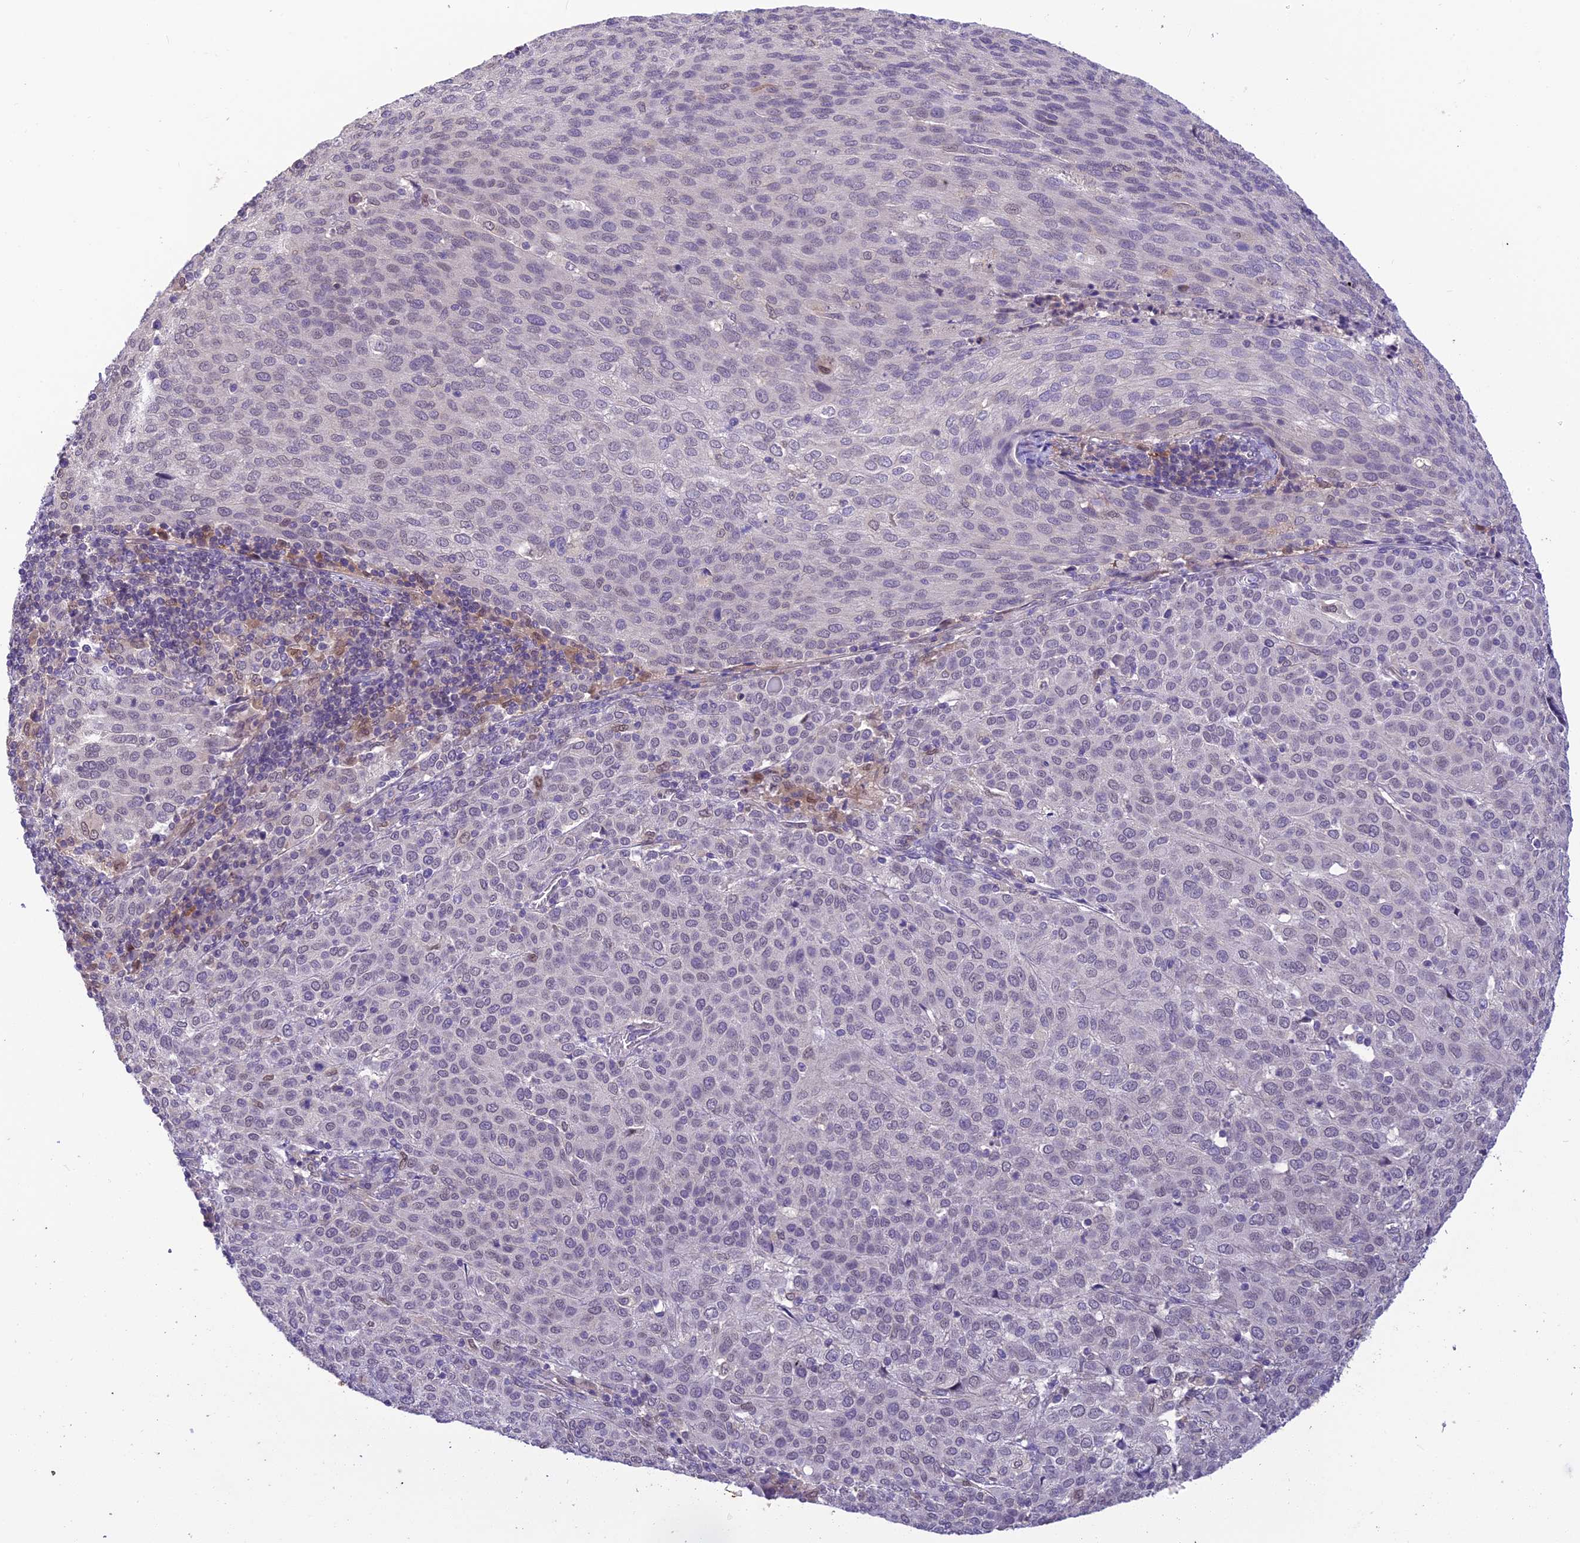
{"staining": {"intensity": "negative", "quantity": "none", "location": "none"}, "tissue": "cervical cancer", "cell_type": "Tumor cells", "image_type": "cancer", "snomed": [{"axis": "morphology", "description": "Squamous cell carcinoma, NOS"}, {"axis": "topography", "description": "Cervix"}], "caption": "Immunohistochemical staining of human squamous cell carcinoma (cervical) exhibits no significant positivity in tumor cells. (Stains: DAB (3,3'-diaminobenzidine) immunohistochemistry (IHC) with hematoxylin counter stain, Microscopy: brightfield microscopy at high magnification).", "gene": "BMT2", "patient": {"sex": "female", "age": 46}}